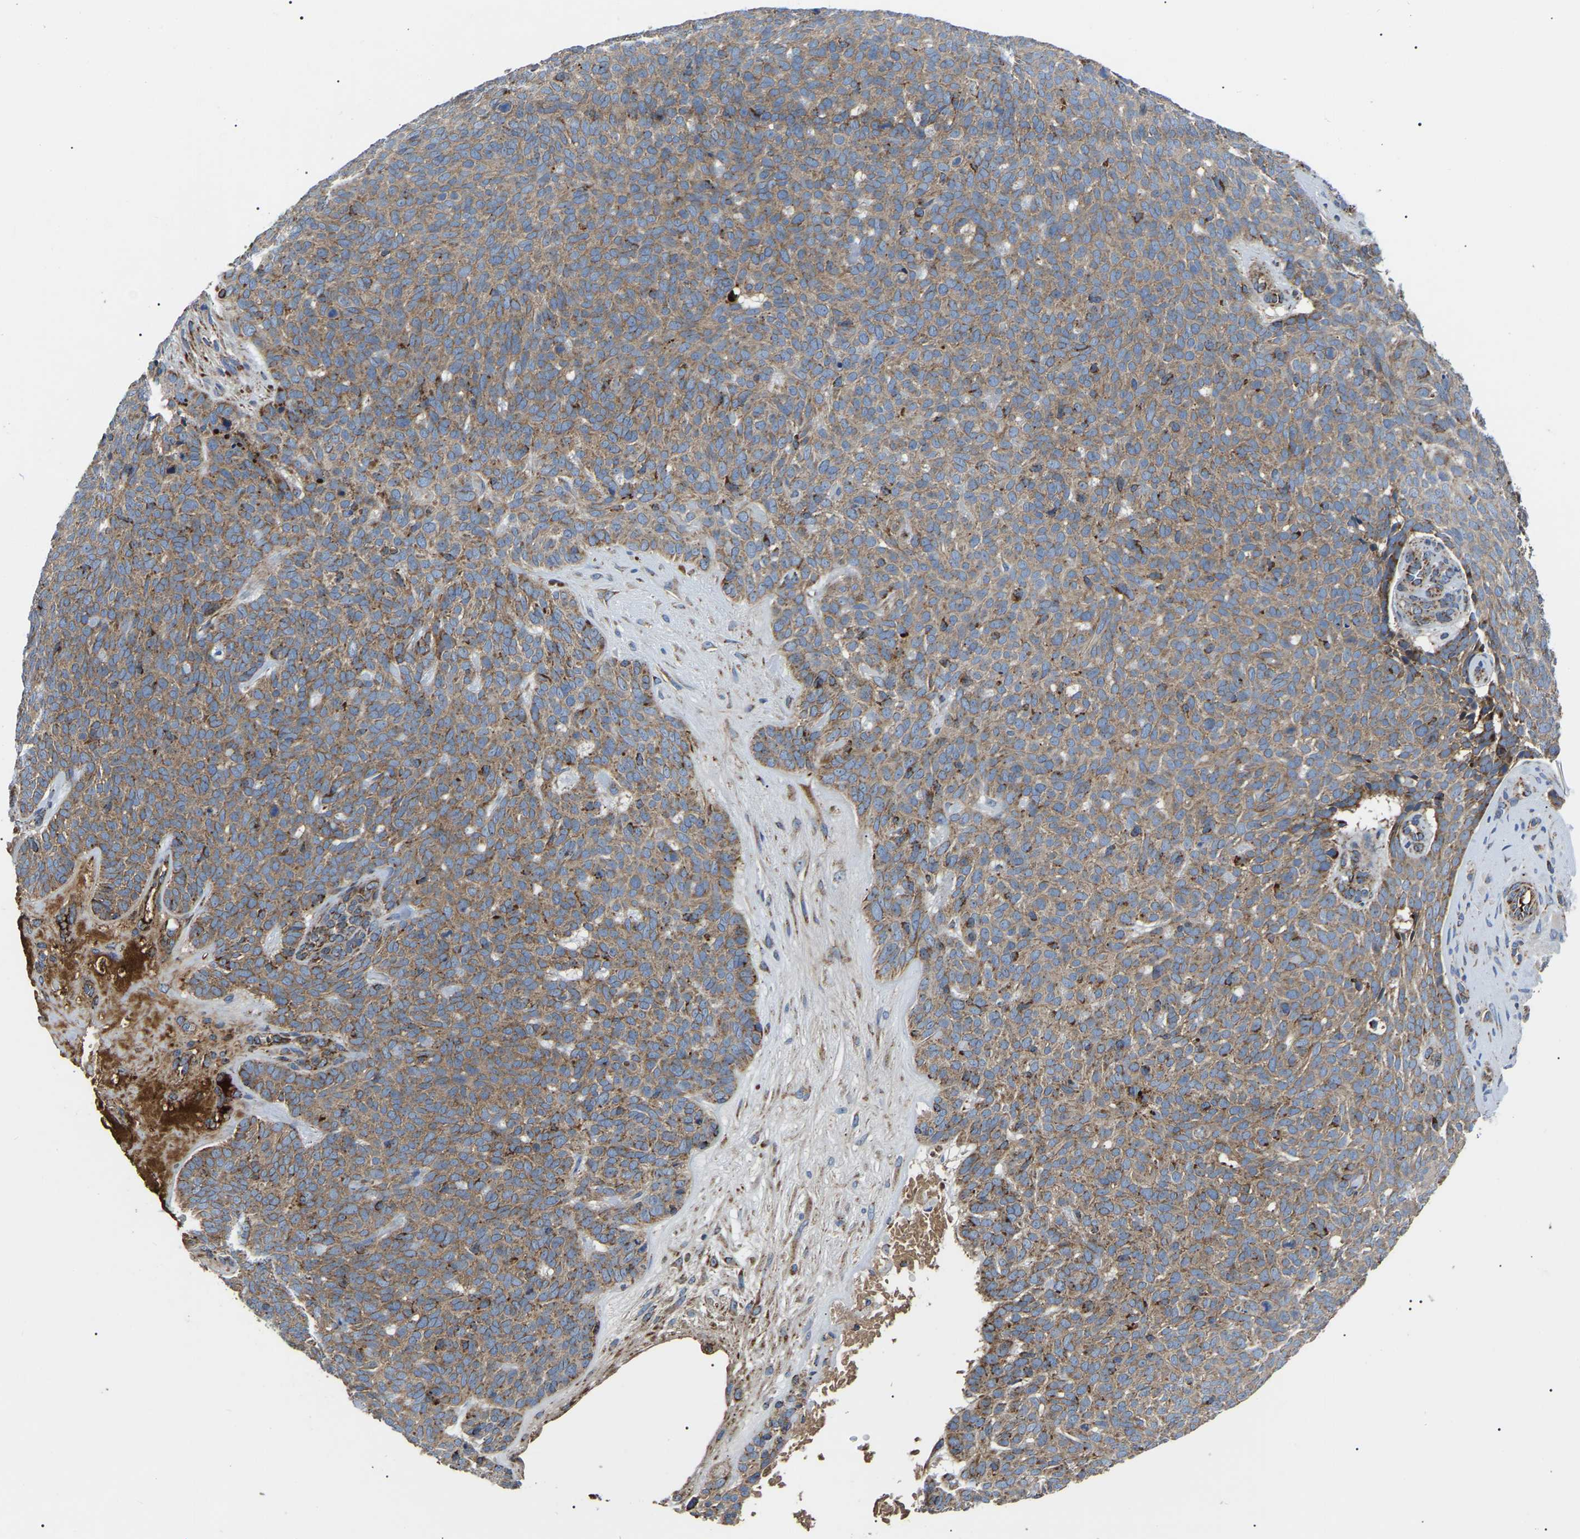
{"staining": {"intensity": "moderate", "quantity": ">75%", "location": "cytoplasmic/membranous"}, "tissue": "skin cancer", "cell_type": "Tumor cells", "image_type": "cancer", "snomed": [{"axis": "morphology", "description": "Basal cell carcinoma"}, {"axis": "topography", "description": "Skin"}], "caption": "High-power microscopy captured an immunohistochemistry (IHC) image of basal cell carcinoma (skin), revealing moderate cytoplasmic/membranous expression in approximately >75% of tumor cells.", "gene": "PPM1E", "patient": {"sex": "male", "age": 61}}